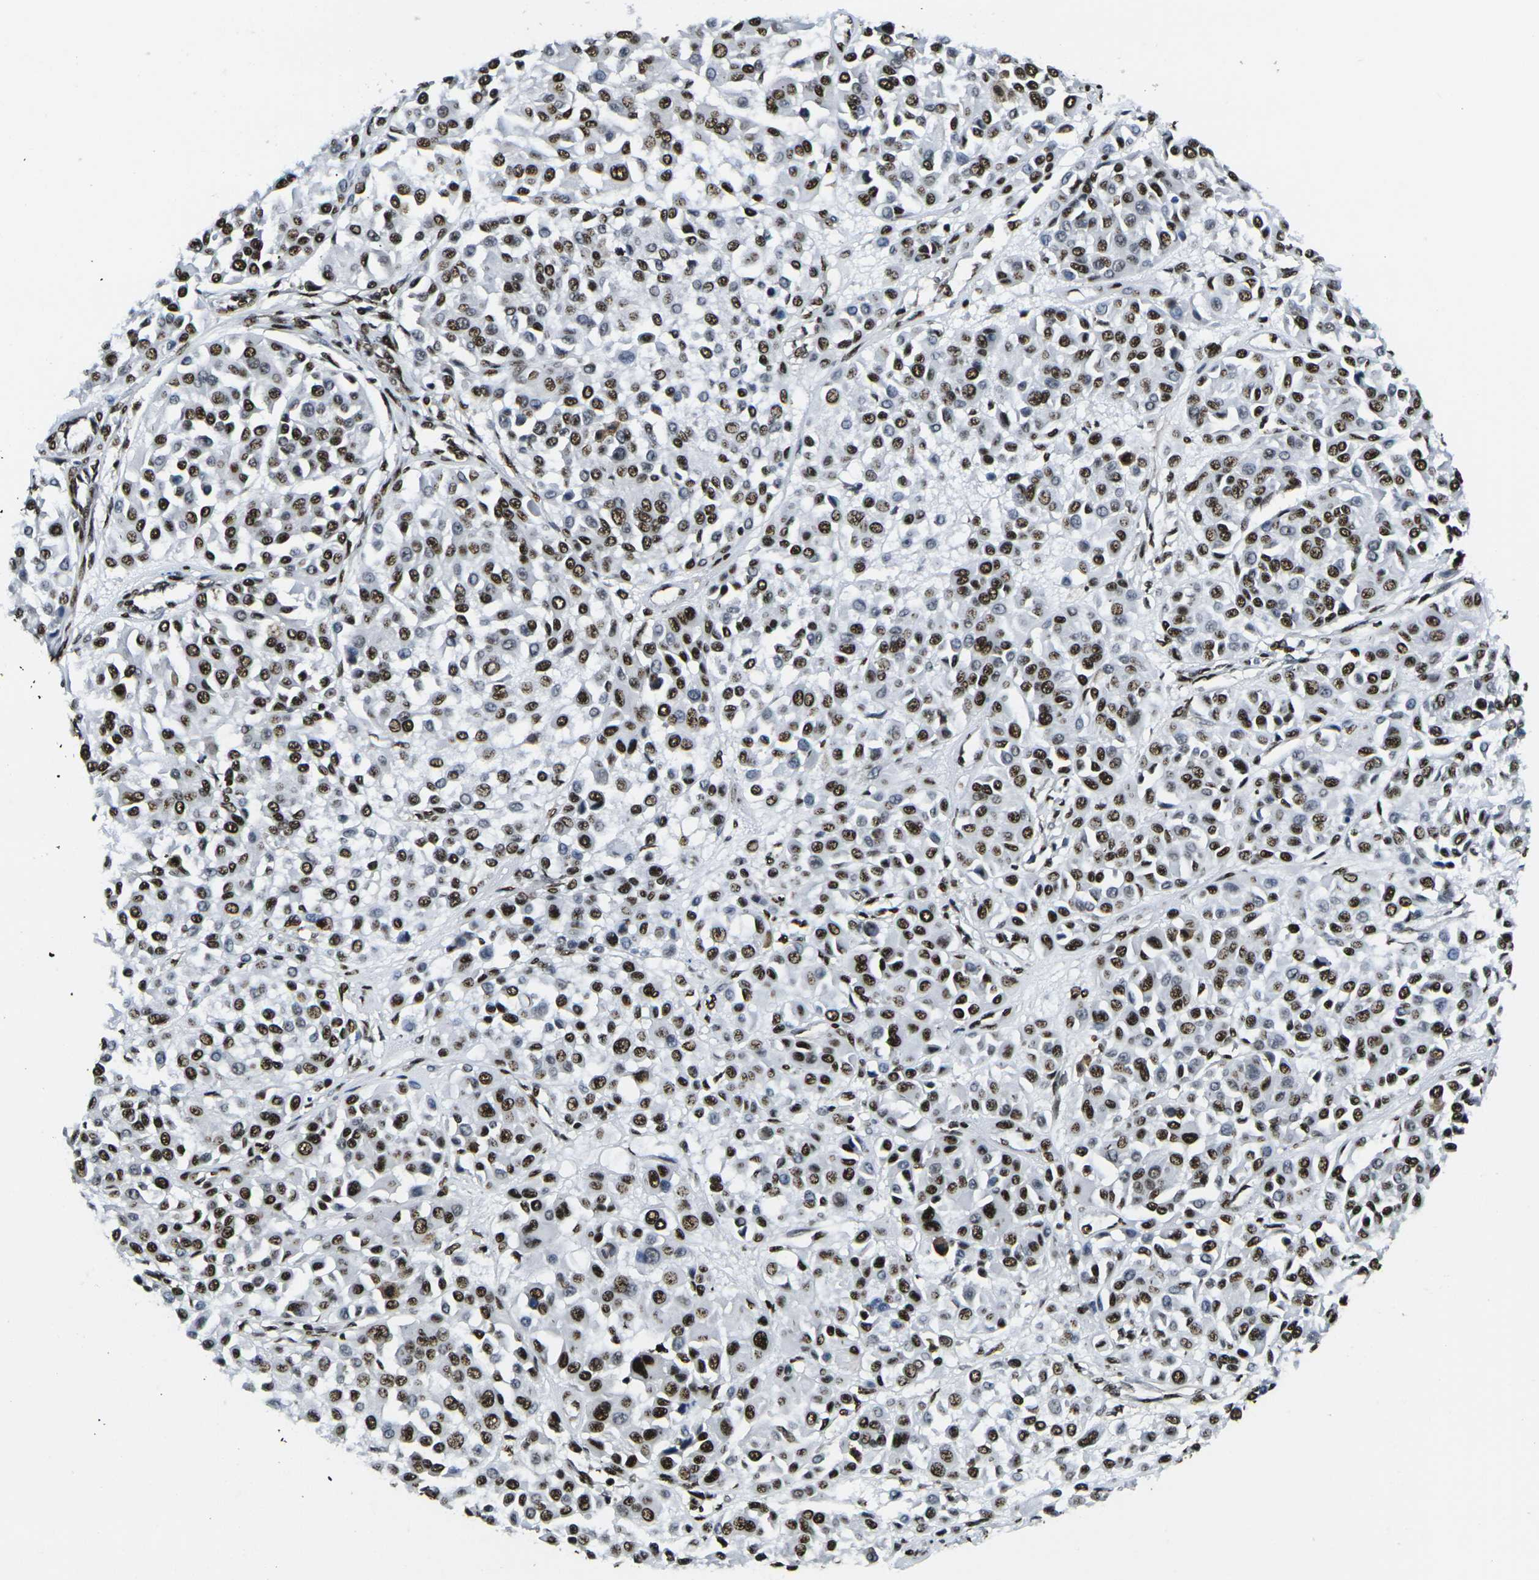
{"staining": {"intensity": "strong", "quantity": ">75%", "location": "nuclear"}, "tissue": "melanoma", "cell_type": "Tumor cells", "image_type": "cancer", "snomed": [{"axis": "morphology", "description": "Malignant melanoma, Metastatic site"}, {"axis": "topography", "description": "Soft tissue"}], "caption": "Approximately >75% of tumor cells in melanoma exhibit strong nuclear protein expression as visualized by brown immunohistochemical staining.", "gene": "SMARCC1", "patient": {"sex": "male", "age": 41}}